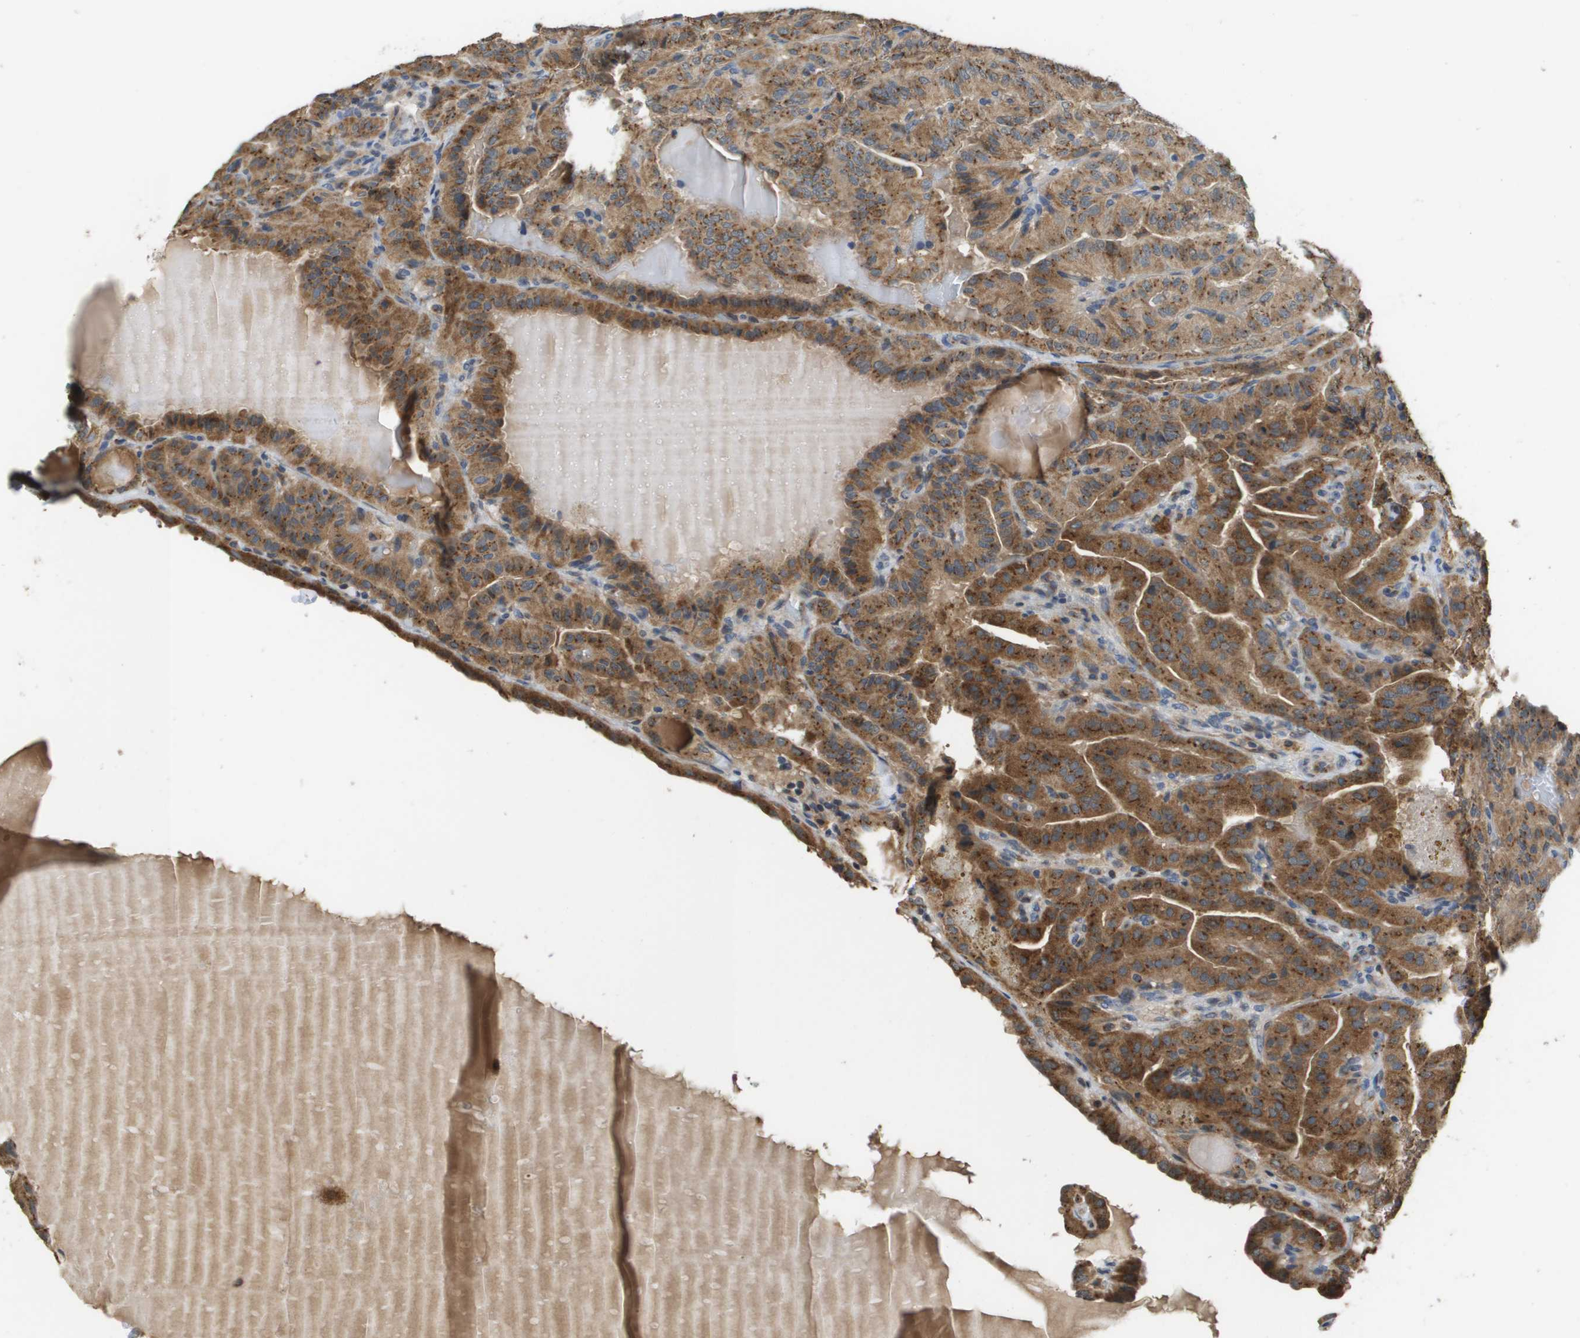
{"staining": {"intensity": "moderate", "quantity": ">75%", "location": "cytoplasmic/membranous"}, "tissue": "thyroid cancer", "cell_type": "Tumor cells", "image_type": "cancer", "snomed": [{"axis": "morphology", "description": "Papillary adenocarcinoma, NOS"}, {"axis": "topography", "description": "Thyroid gland"}], "caption": "Thyroid cancer was stained to show a protein in brown. There is medium levels of moderate cytoplasmic/membranous positivity in approximately >75% of tumor cells.", "gene": "PCK1", "patient": {"sex": "male", "age": 77}}